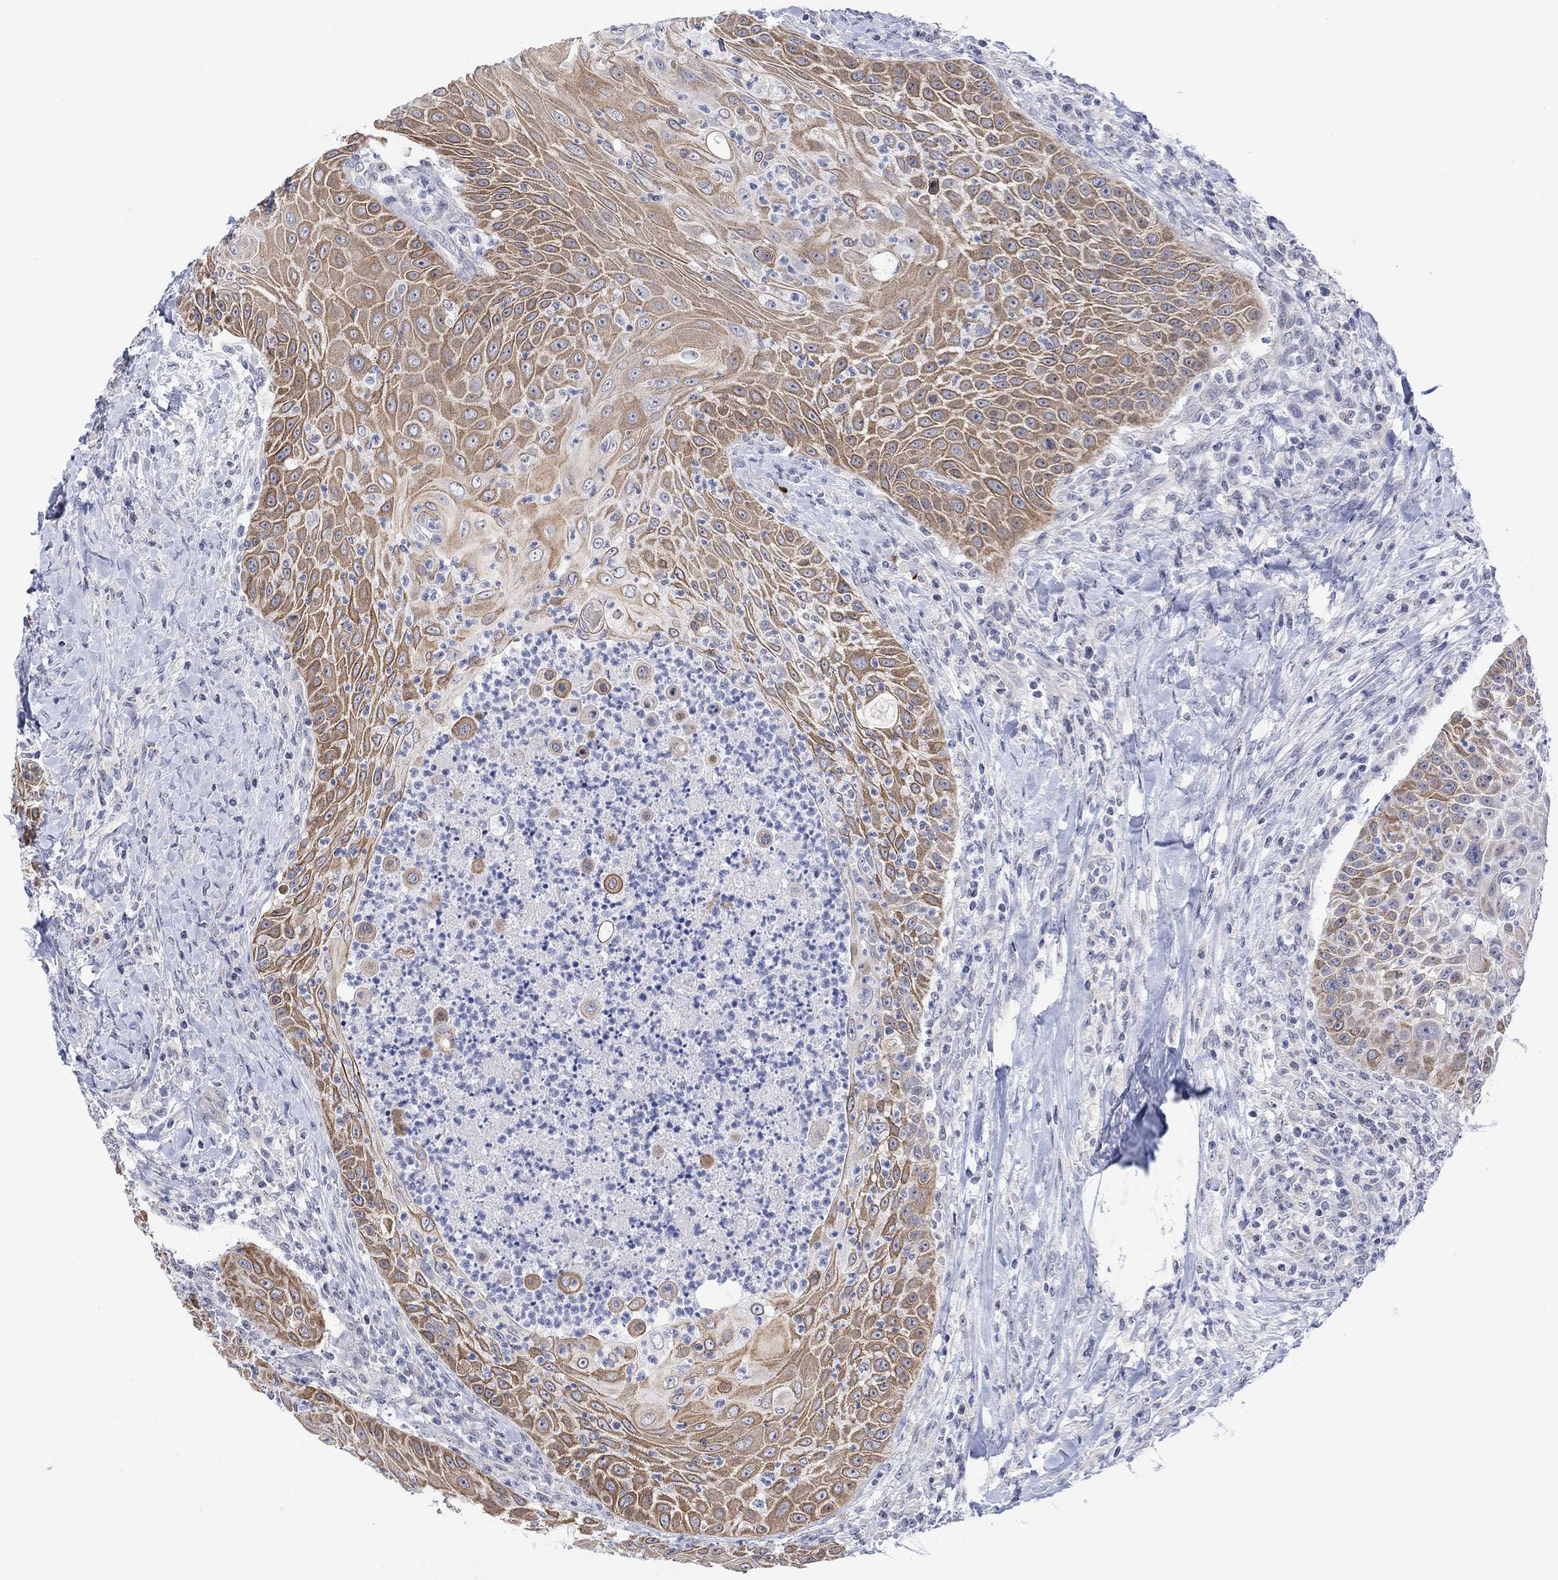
{"staining": {"intensity": "moderate", "quantity": "25%-75%", "location": "cytoplasmic/membranous"}, "tissue": "head and neck cancer", "cell_type": "Tumor cells", "image_type": "cancer", "snomed": [{"axis": "morphology", "description": "Squamous cell carcinoma, NOS"}, {"axis": "topography", "description": "Head-Neck"}], "caption": "Tumor cells reveal medium levels of moderate cytoplasmic/membranous staining in about 25%-75% of cells in human head and neck cancer (squamous cell carcinoma).", "gene": "DCX", "patient": {"sex": "male", "age": 69}}